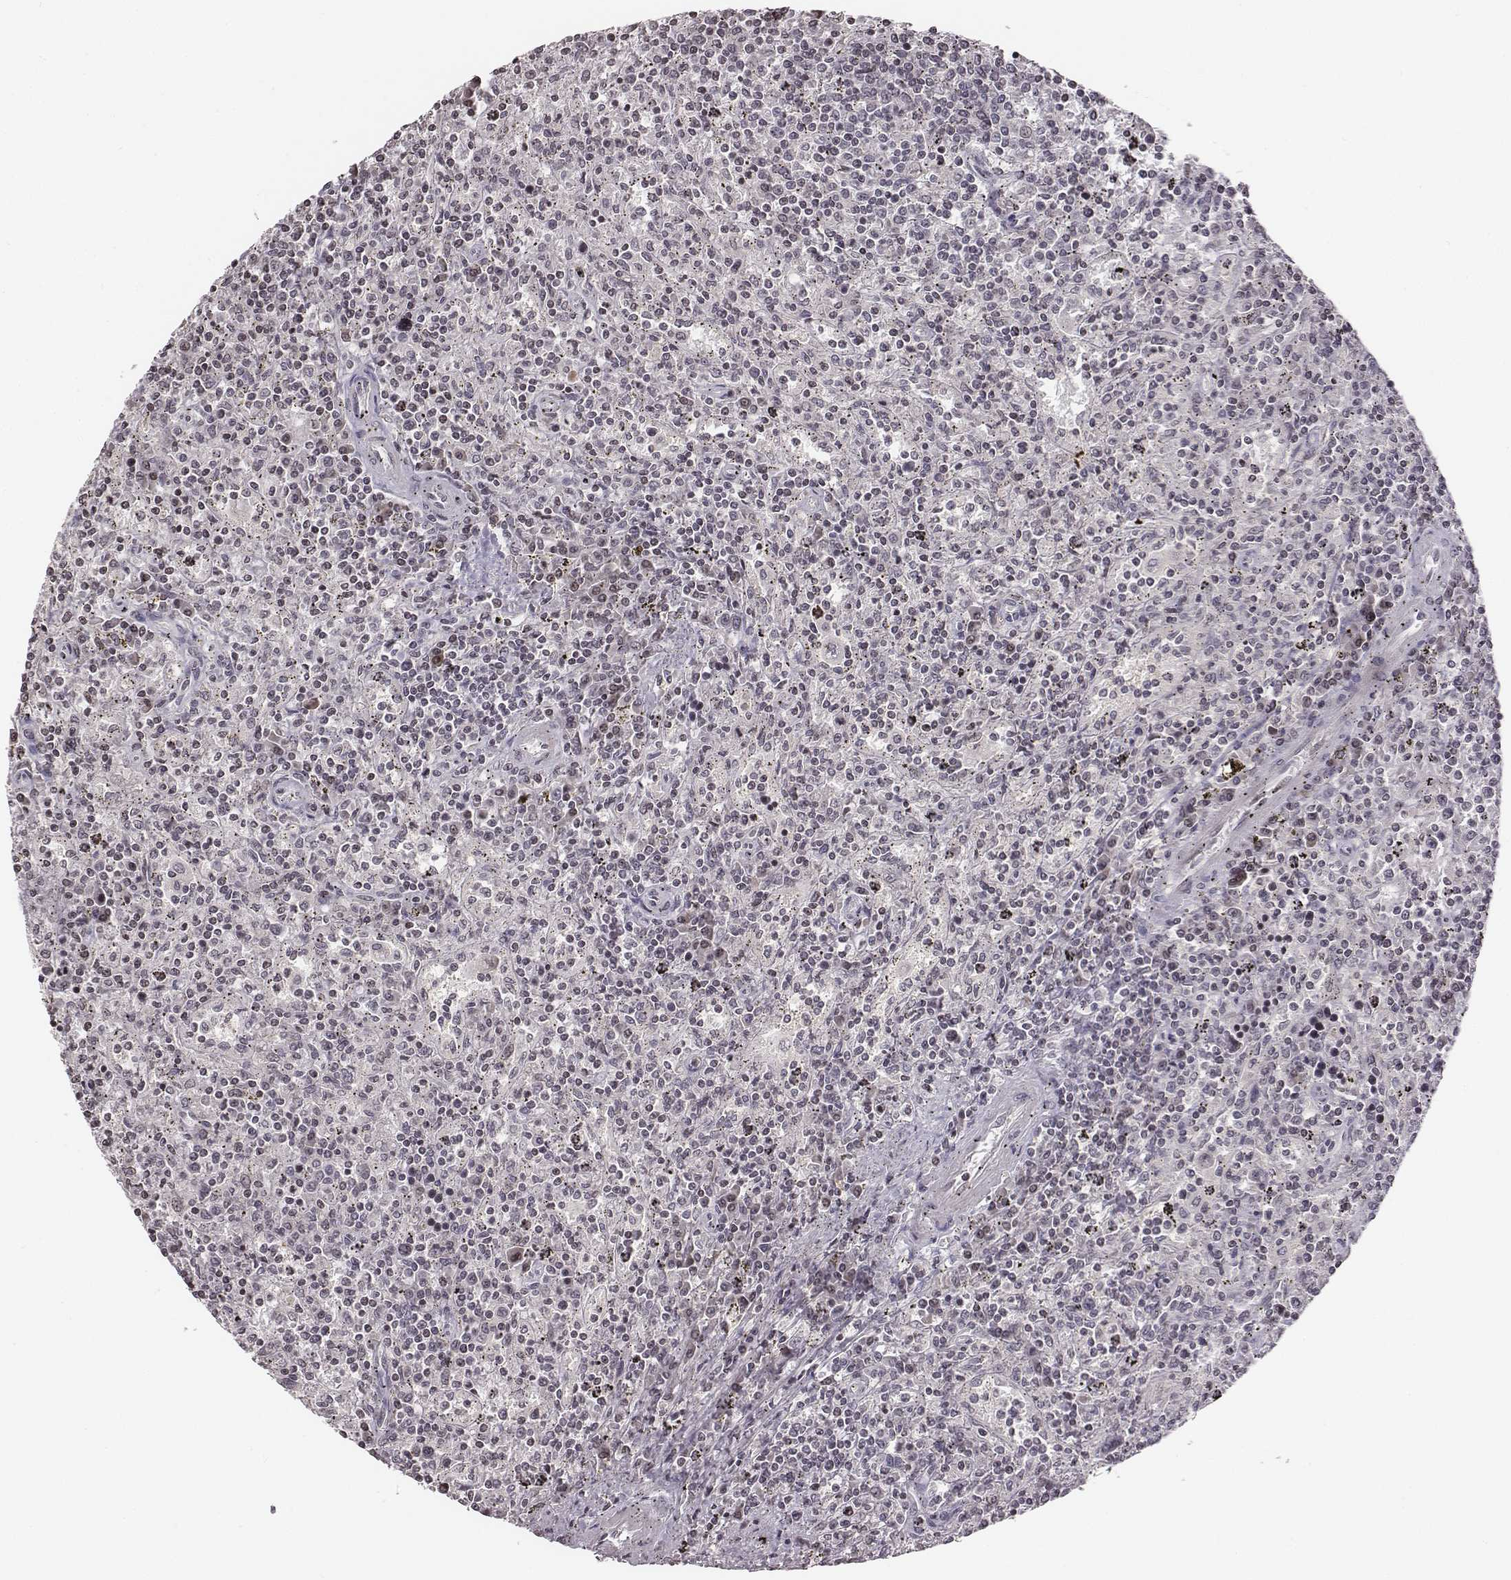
{"staining": {"intensity": "negative", "quantity": "none", "location": "none"}, "tissue": "lymphoma", "cell_type": "Tumor cells", "image_type": "cancer", "snomed": [{"axis": "morphology", "description": "Malignant lymphoma, non-Hodgkin's type, Low grade"}, {"axis": "topography", "description": "Spleen"}], "caption": "Human lymphoma stained for a protein using immunohistochemistry (IHC) shows no staining in tumor cells.", "gene": "GRM4", "patient": {"sex": "male", "age": 62}}